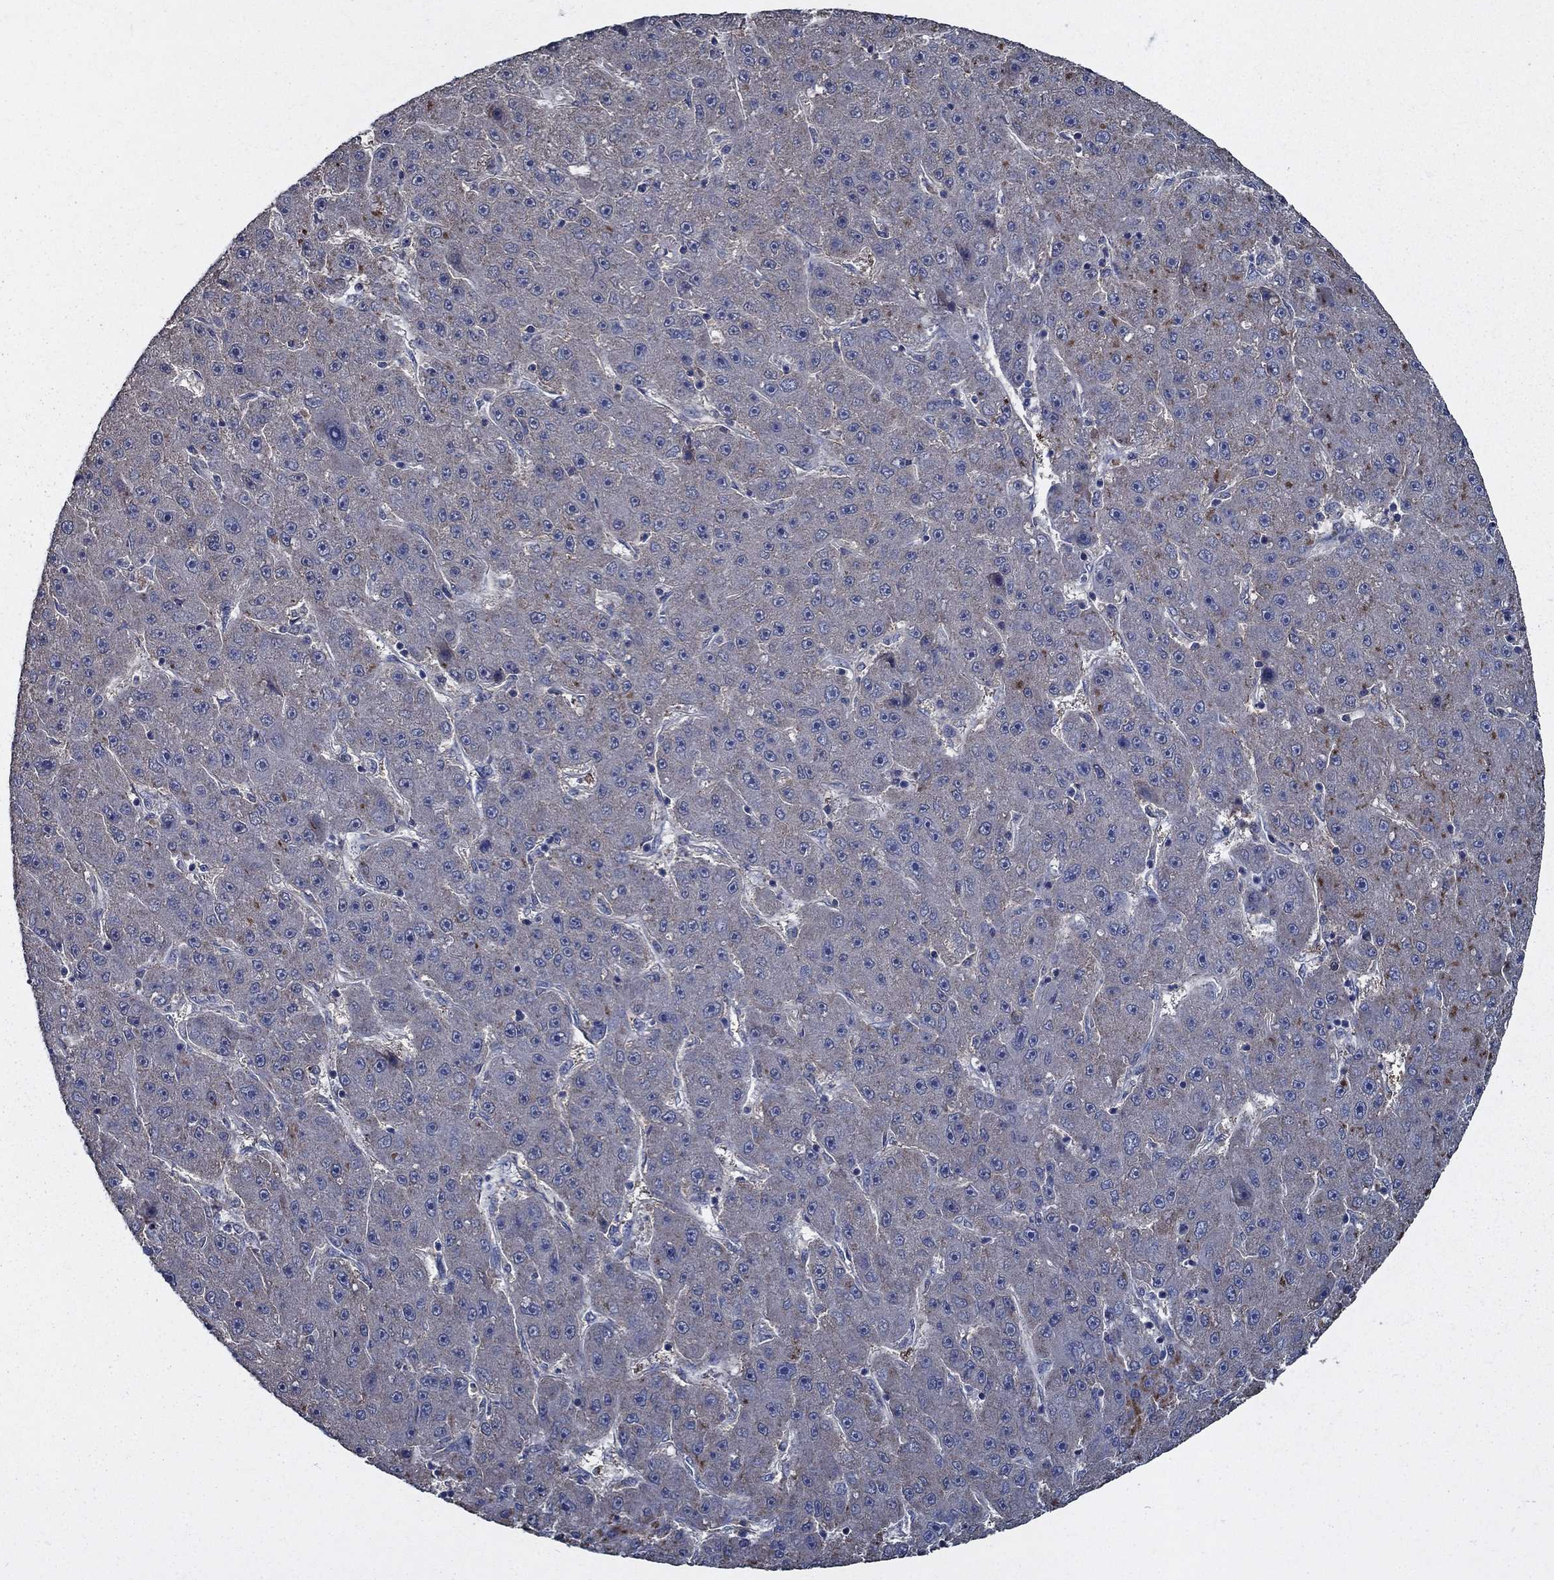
{"staining": {"intensity": "weak", "quantity": "<25%", "location": "cytoplasmic/membranous"}, "tissue": "liver cancer", "cell_type": "Tumor cells", "image_type": "cancer", "snomed": [{"axis": "morphology", "description": "Carcinoma, Hepatocellular, NOS"}, {"axis": "topography", "description": "Liver"}], "caption": "Immunohistochemistry (IHC) photomicrograph of neoplastic tissue: liver hepatocellular carcinoma stained with DAB (3,3'-diaminobenzidine) demonstrates no significant protein positivity in tumor cells.", "gene": "SLC44A1", "patient": {"sex": "male", "age": 67}}